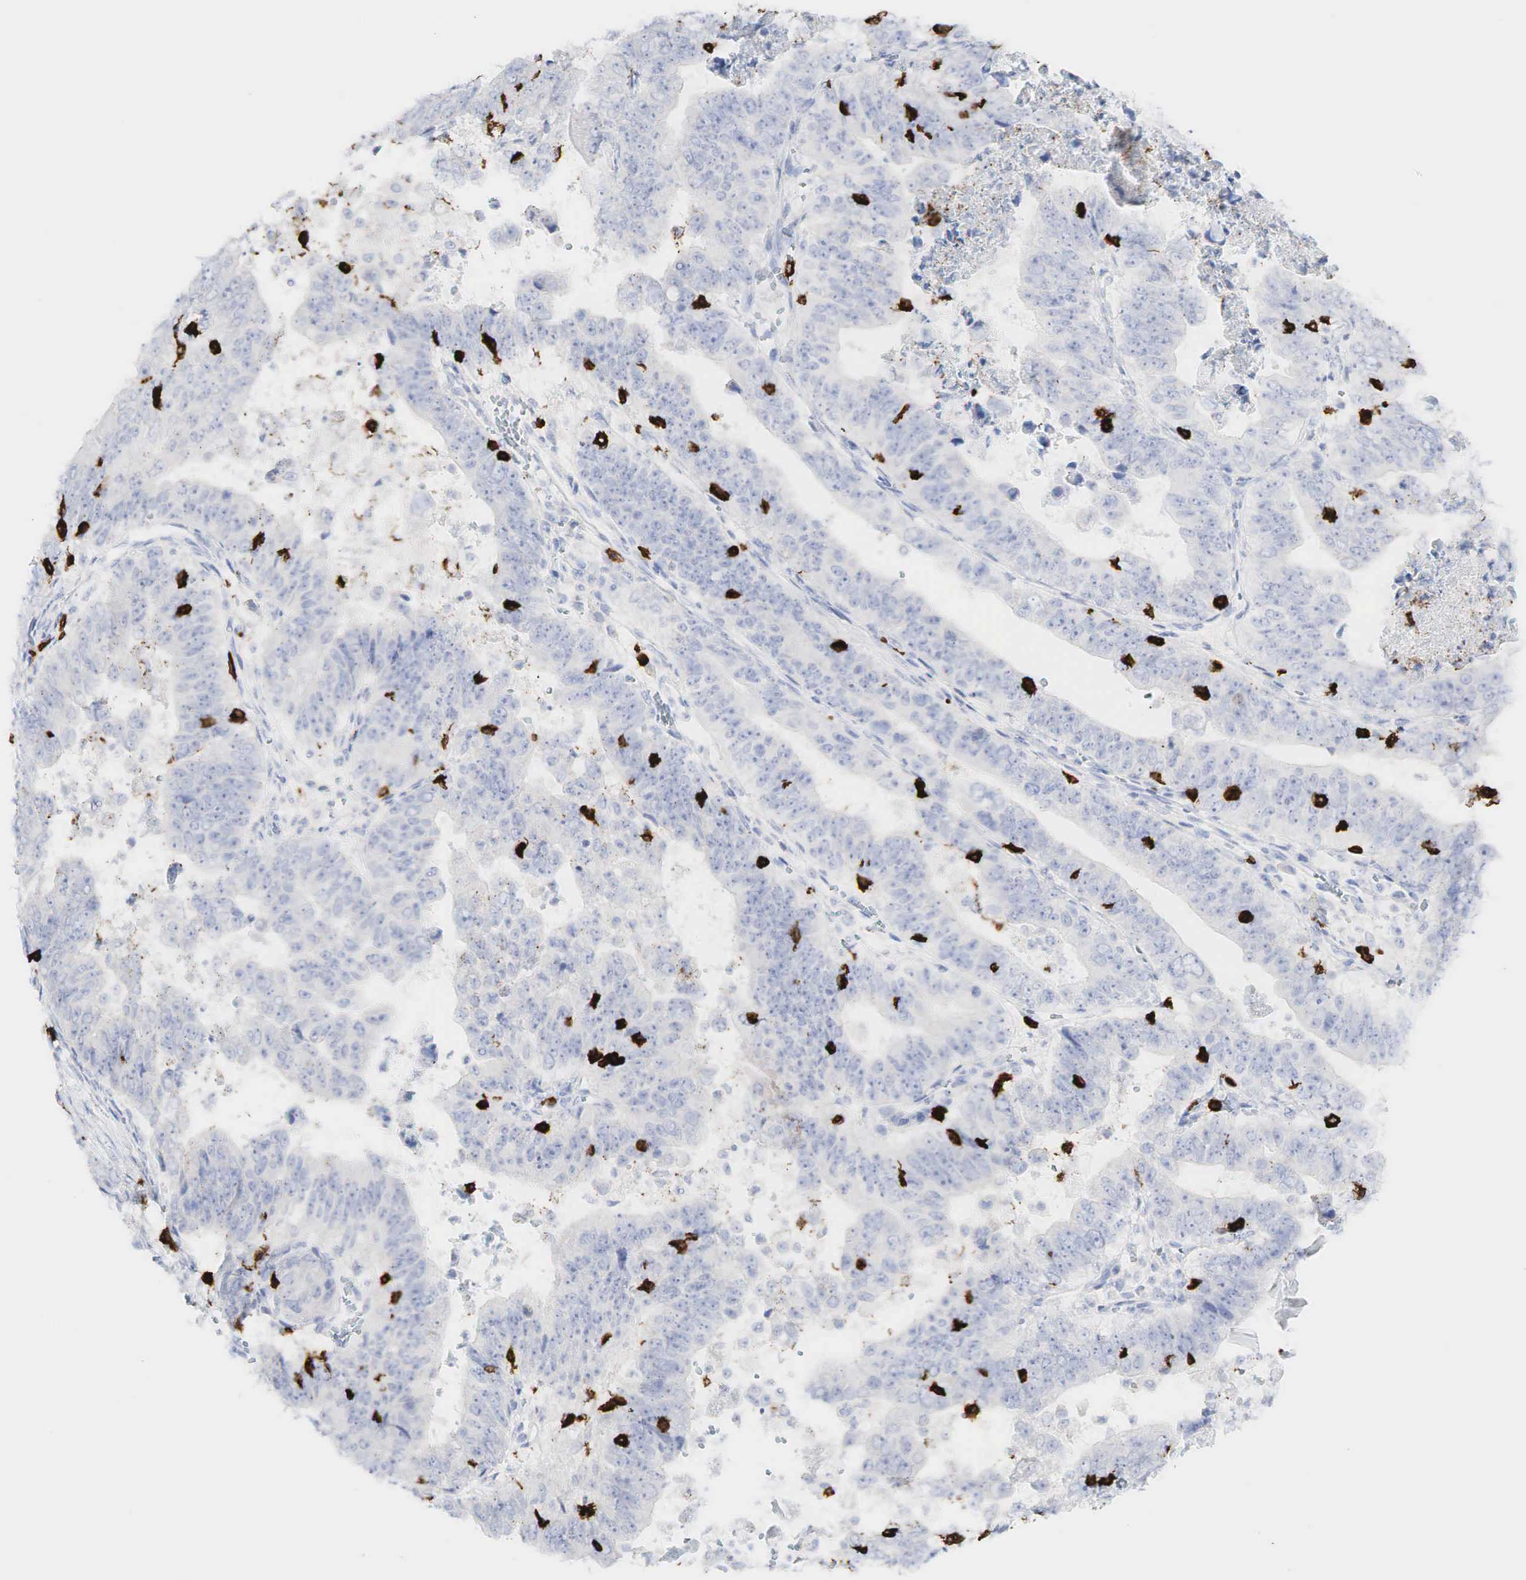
{"staining": {"intensity": "negative", "quantity": "none", "location": "none"}, "tissue": "stomach cancer", "cell_type": "Tumor cells", "image_type": "cancer", "snomed": [{"axis": "morphology", "description": "Adenocarcinoma, NOS"}, {"axis": "topography", "description": "Stomach, upper"}], "caption": "Tumor cells show no significant protein expression in stomach adenocarcinoma.", "gene": "CD8A", "patient": {"sex": "female", "age": 50}}